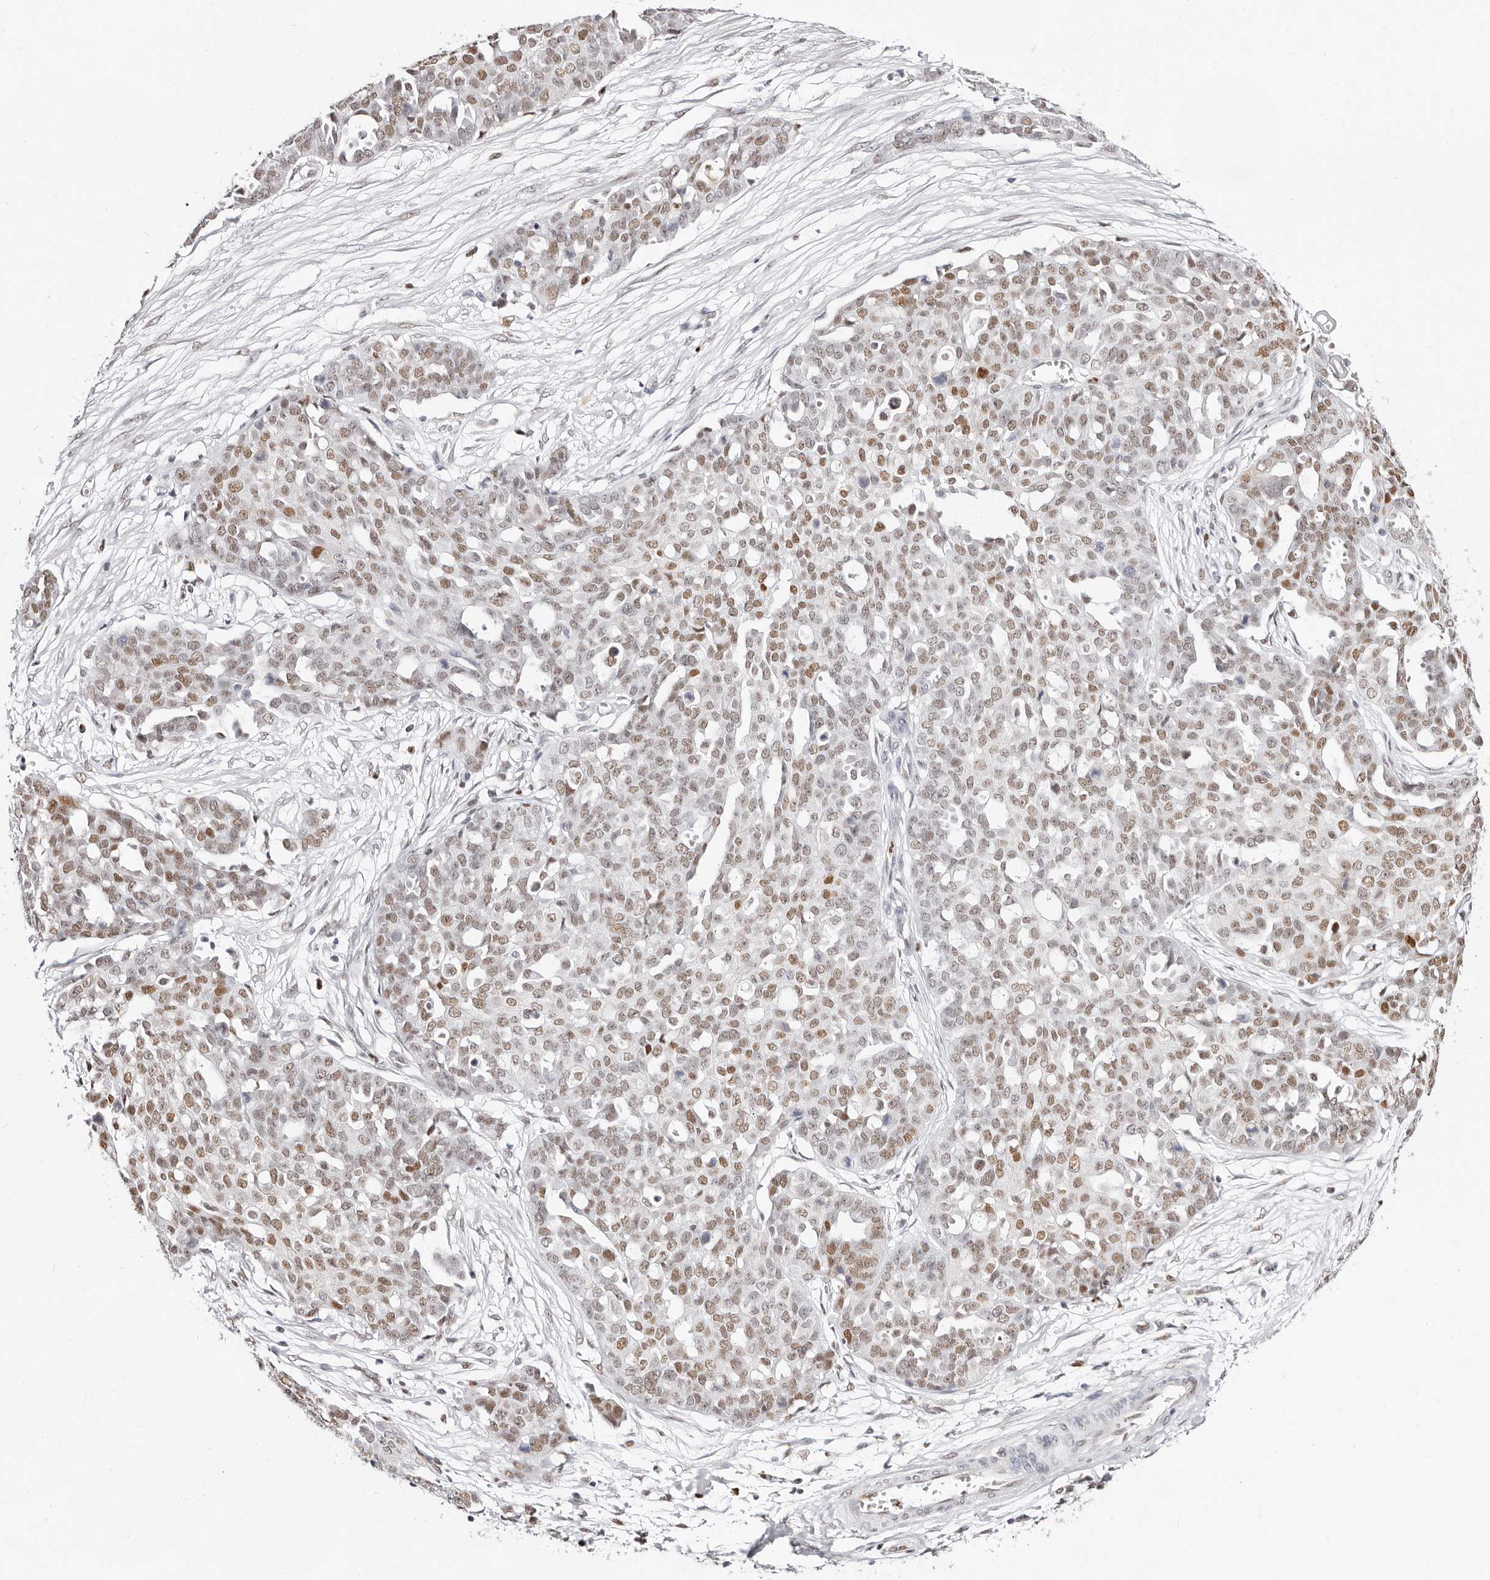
{"staining": {"intensity": "moderate", "quantity": ">75%", "location": "nuclear"}, "tissue": "ovarian cancer", "cell_type": "Tumor cells", "image_type": "cancer", "snomed": [{"axis": "morphology", "description": "Cystadenocarcinoma, serous, NOS"}, {"axis": "topography", "description": "Soft tissue"}, {"axis": "topography", "description": "Ovary"}], "caption": "The photomicrograph reveals a brown stain indicating the presence of a protein in the nuclear of tumor cells in serous cystadenocarcinoma (ovarian). (Brightfield microscopy of DAB IHC at high magnification).", "gene": "TKT", "patient": {"sex": "female", "age": 57}}